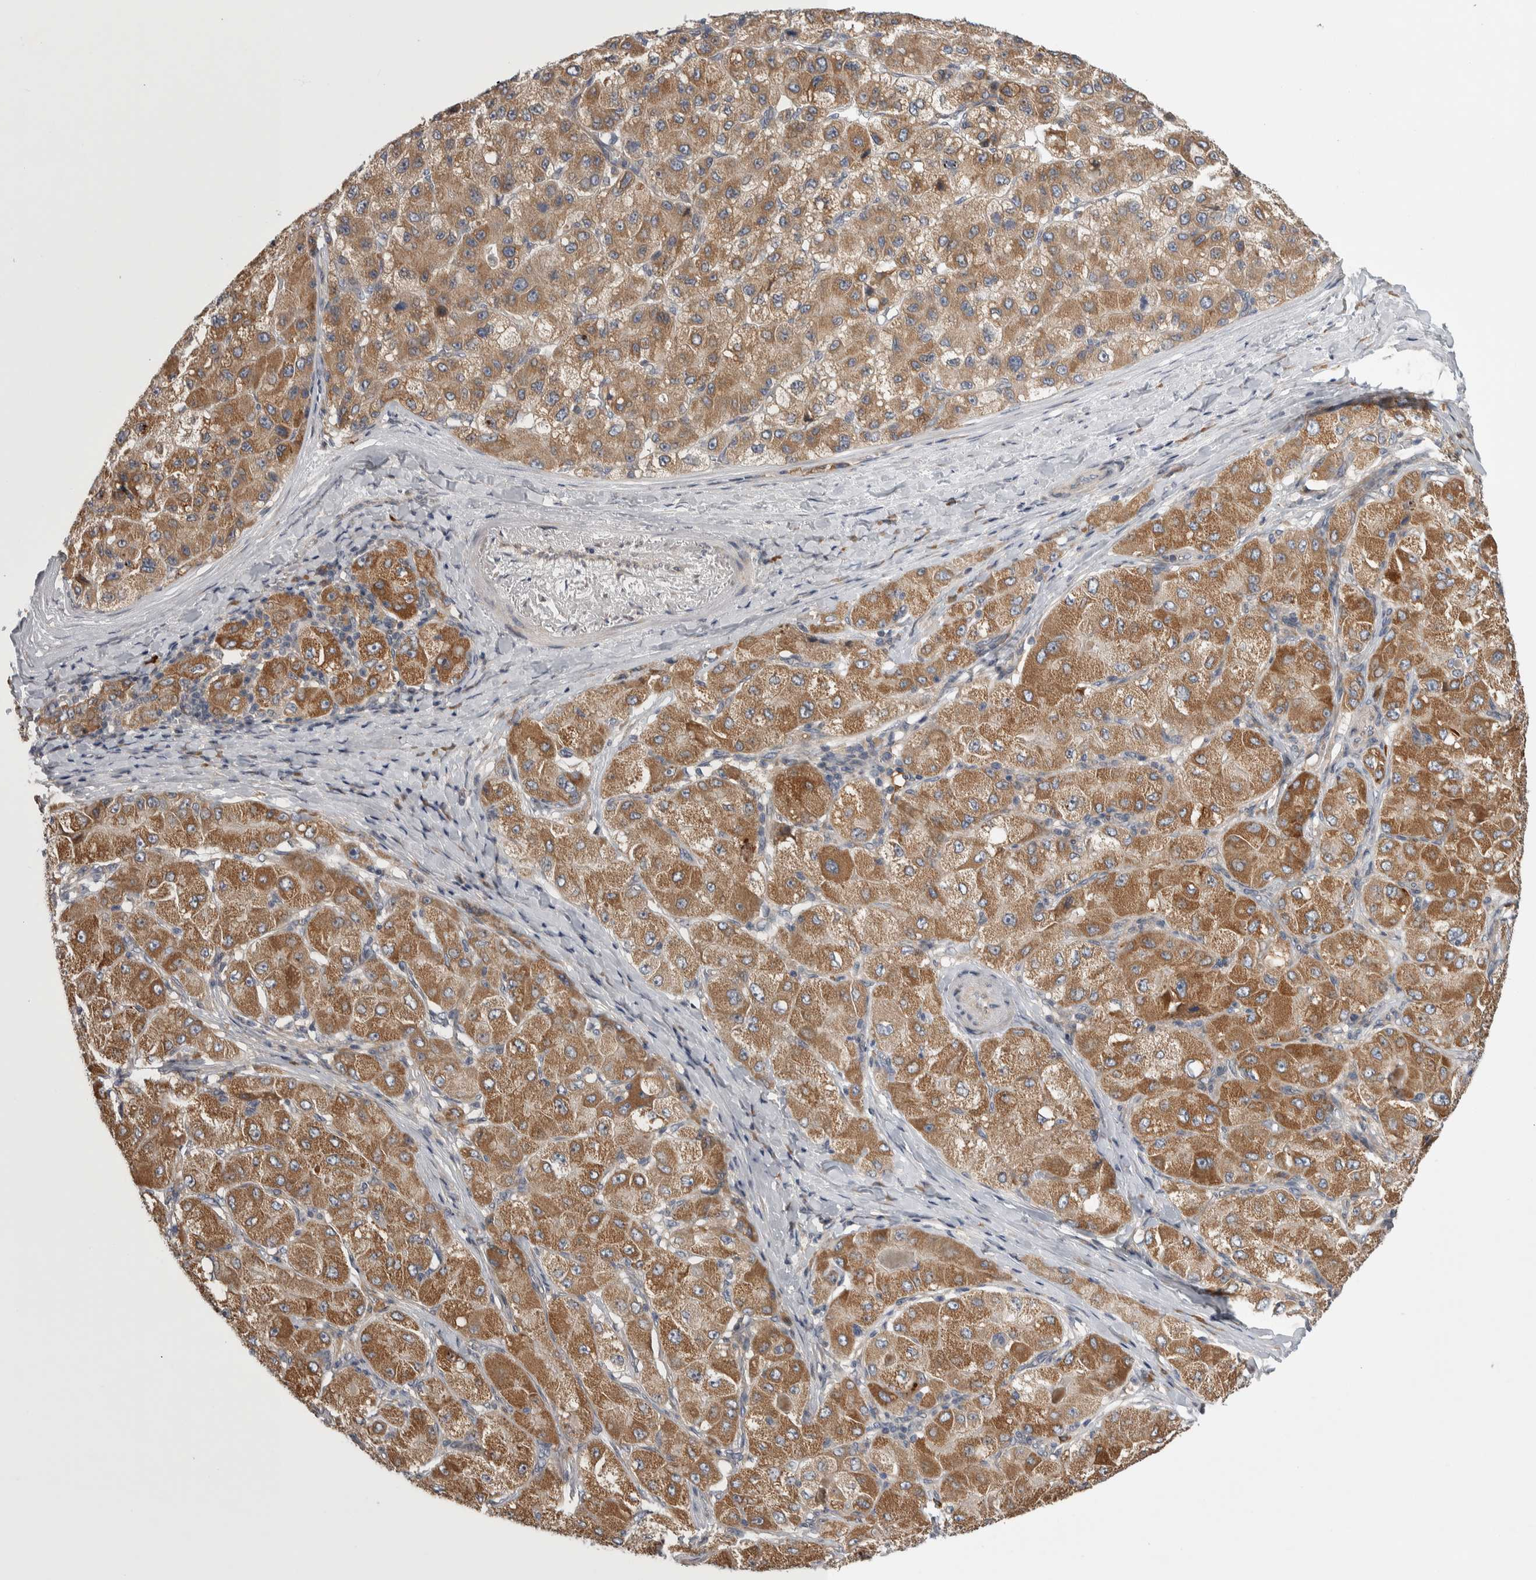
{"staining": {"intensity": "moderate", "quantity": ">75%", "location": "cytoplasmic/membranous"}, "tissue": "liver cancer", "cell_type": "Tumor cells", "image_type": "cancer", "snomed": [{"axis": "morphology", "description": "Carcinoma, Hepatocellular, NOS"}, {"axis": "topography", "description": "Liver"}], "caption": "IHC staining of hepatocellular carcinoma (liver), which reveals medium levels of moderate cytoplasmic/membranous staining in approximately >75% of tumor cells indicating moderate cytoplasmic/membranous protein positivity. The staining was performed using DAB (brown) for protein detection and nuclei were counterstained in hematoxylin (blue).", "gene": "IBTK", "patient": {"sex": "male", "age": 80}}